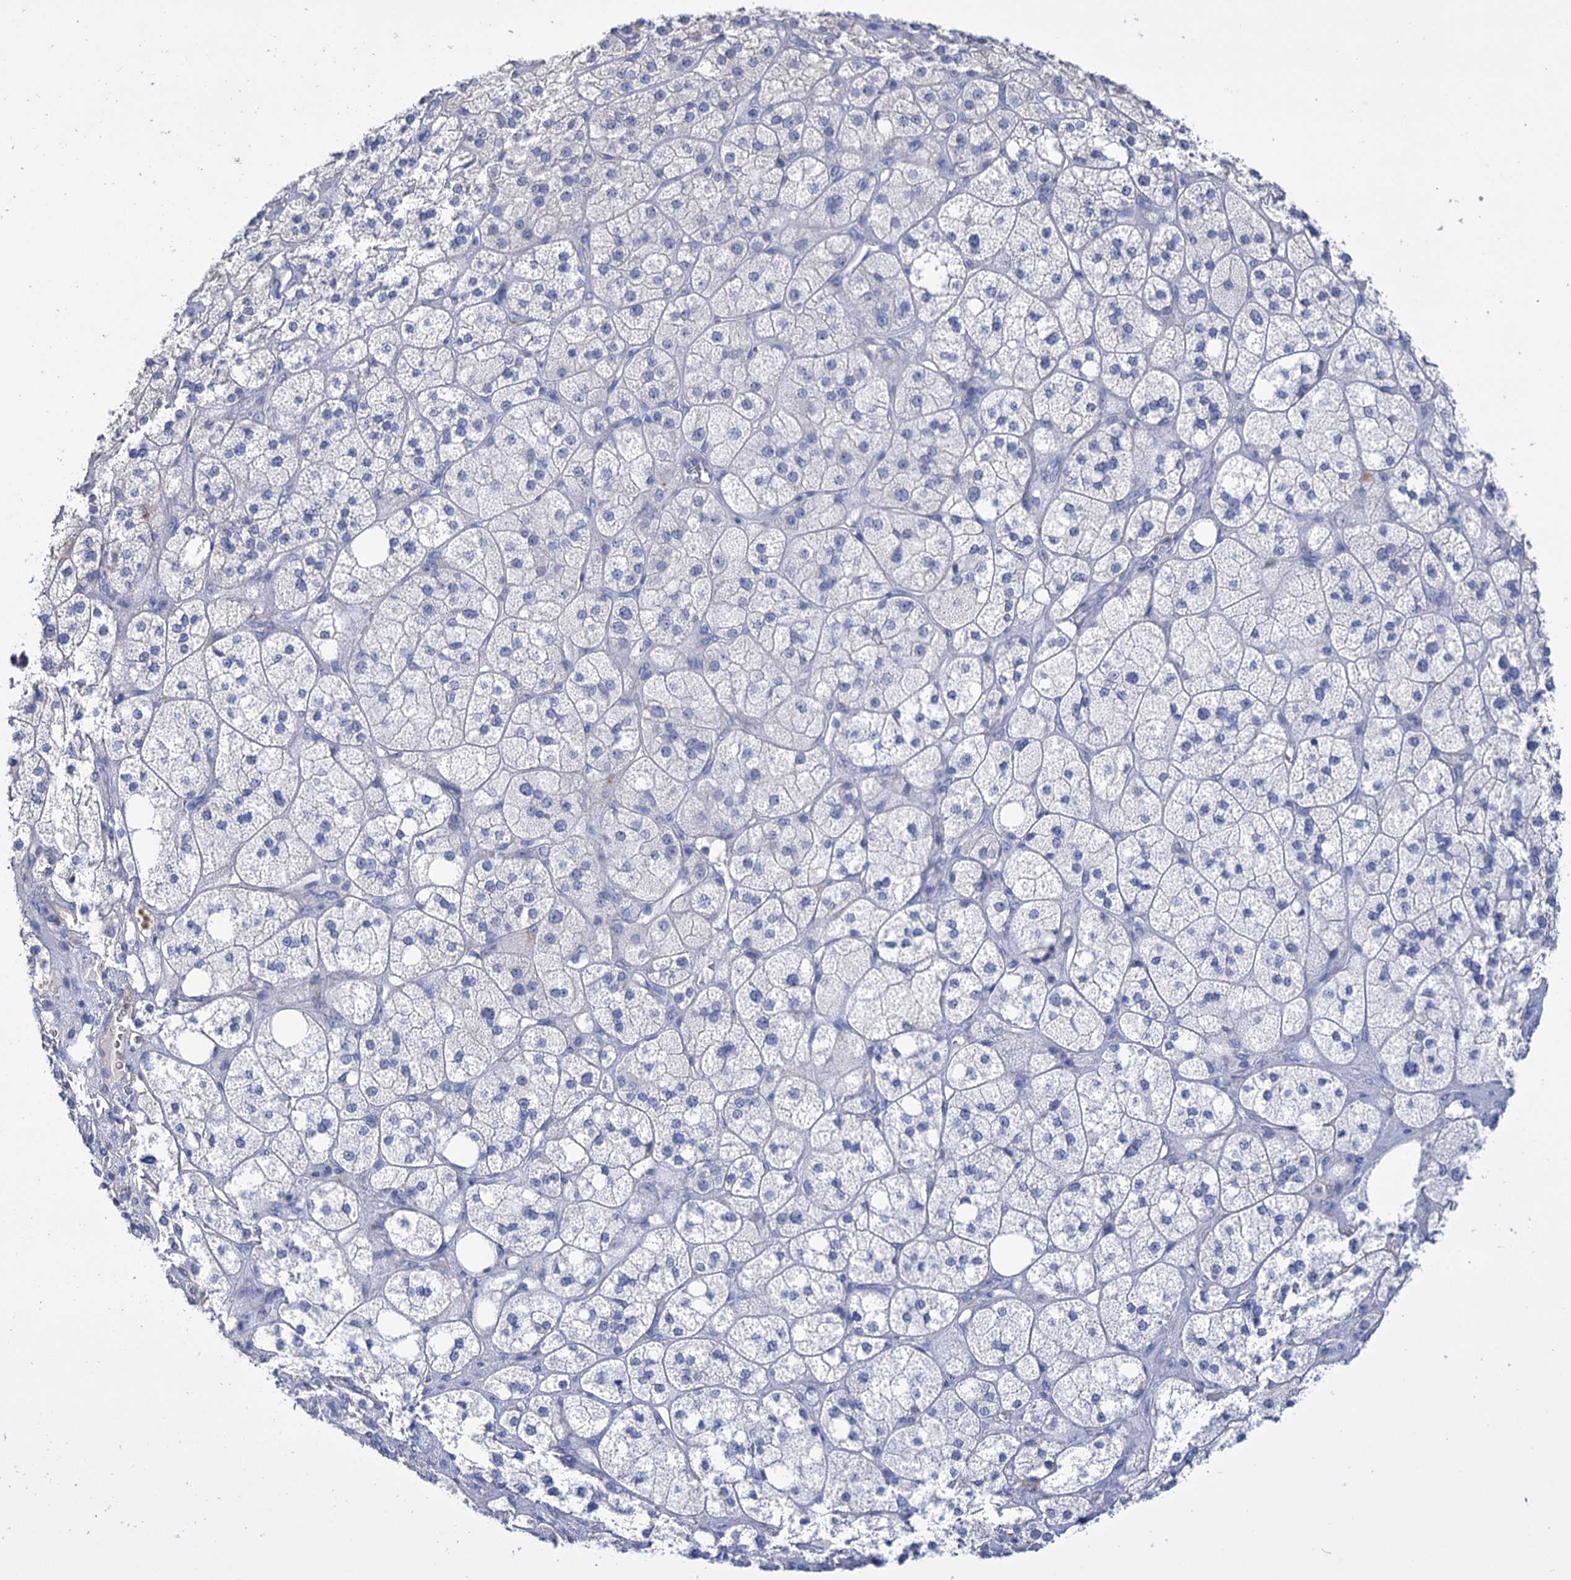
{"staining": {"intensity": "negative", "quantity": "none", "location": "none"}, "tissue": "adrenal gland", "cell_type": "Glandular cells", "image_type": "normal", "snomed": [{"axis": "morphology", "description": "Normal tissue, NOS"}, {"axis": "topography", "description": "Adrenal gland"}], "caption": "DAB (3,3'-diaminobenzidine) immunohistochemical staining of normal adrenal gland displays no significant expression in glandular cells. (Stains: DAB (3,3'-diaminobenzidine) immunohistochemistry with hematoxylin counter stain, Microscopy: brightfield microscopy at high magnification).", "gene": "BBS4", "patient": {"sex": "male", "age": 61}}